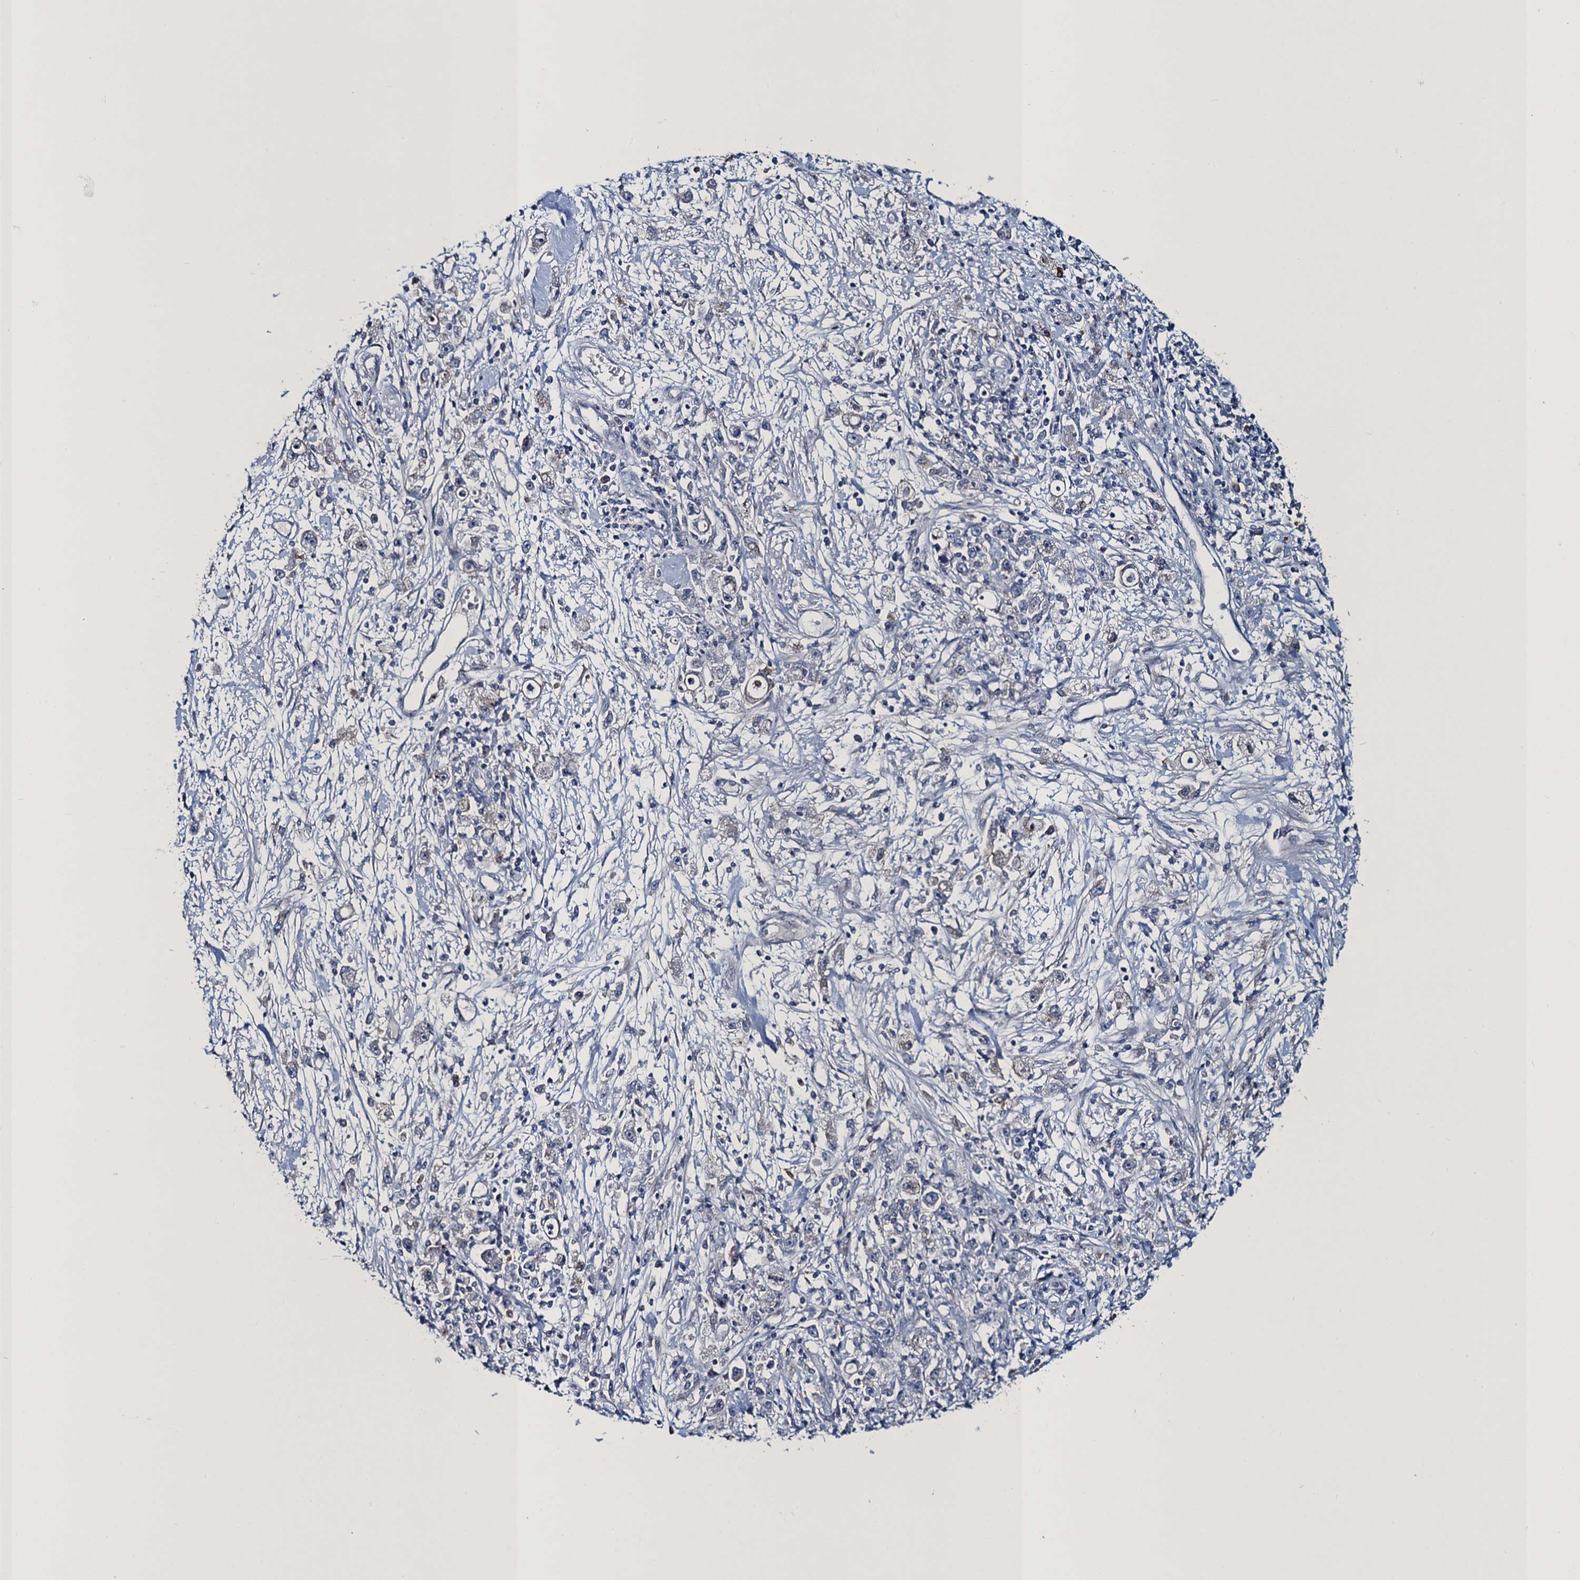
{"staining": {"intensity": "negative", "quantity": "none", "location": "none"}, "tissue": "stomach cancer", "cell_type": "Tumor cells", "image_type": "cancer", "snomed": [{"axis": "morphology", "description": "Adenocarcinoma, NOS"}, {"axis": "topography", "description": "Stomach"}], "caption": "Immunohistochemistry image of human stomach adenocarcinoma stained for a protein (brown), which exhibits no staining in tumor cells. Brightfield microscopy of immunohistochemistry stained with DAB (brown) and hematoxylin (blue), captured at high magnification.", "gene": "ATOSA", "patient": {"sex": "female", "age": 59}}